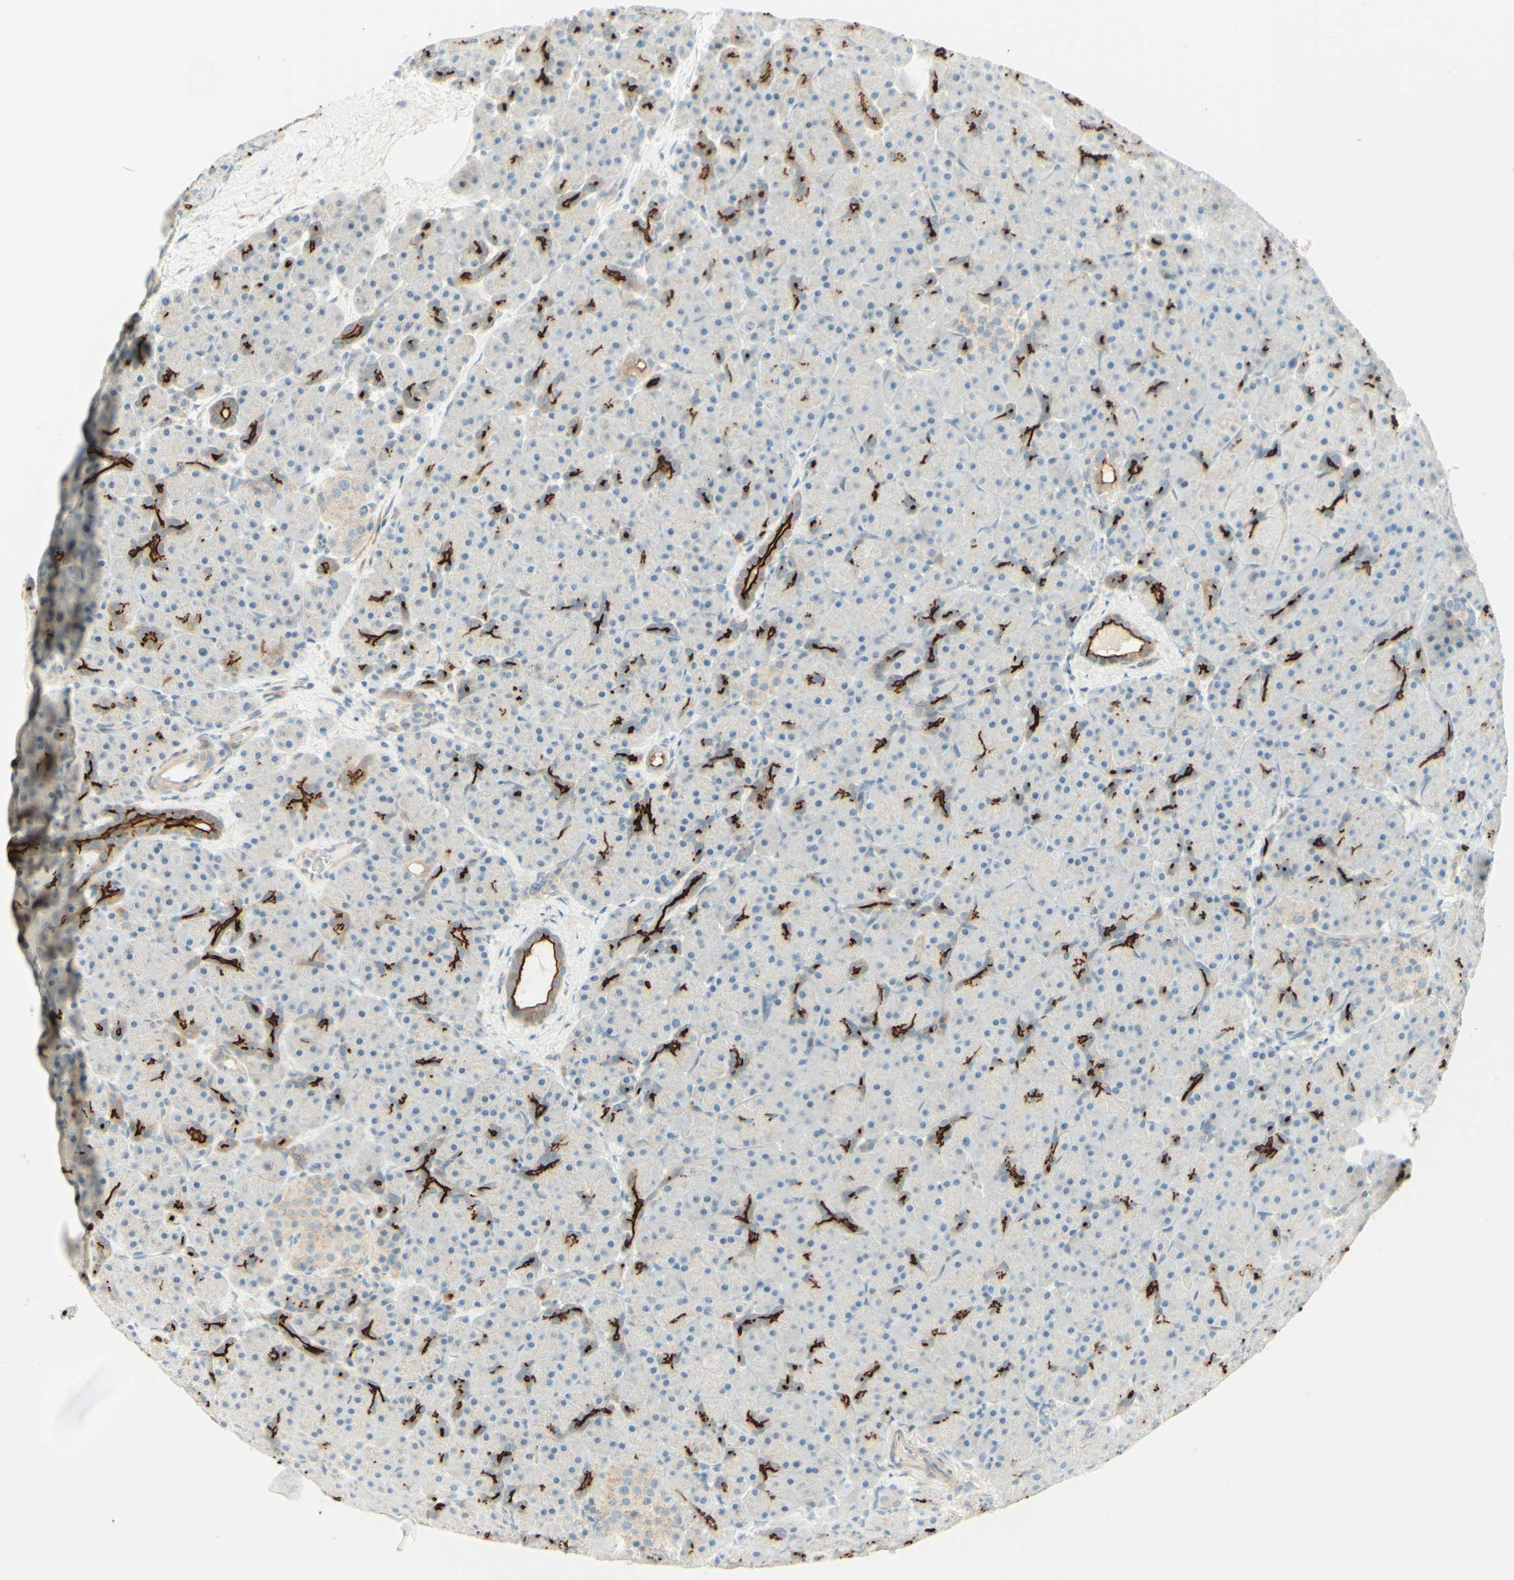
{"staining": {"intensity": "strong", "quantity": "<25%", "location": "cytoplasmic/membranous"}, "tissue": "pancreas", "cell_type": "Exocrine glandular cells", "image_type": "normal", "snomed": [{"axis": "morphology", "description": "Normal tissue, NOS"}, {"axis": "topography", "description": "Pancreas"}], "caption": "This photomicrograph displays immunohistochemistry (IHC) staining of normal pancreas, with medium strong cytoplasmic/membranous positivity in approximately <25% of exocrine glandular cells.", "gene": "PROM1", "patient": {"sex": "male", "age": 66}}